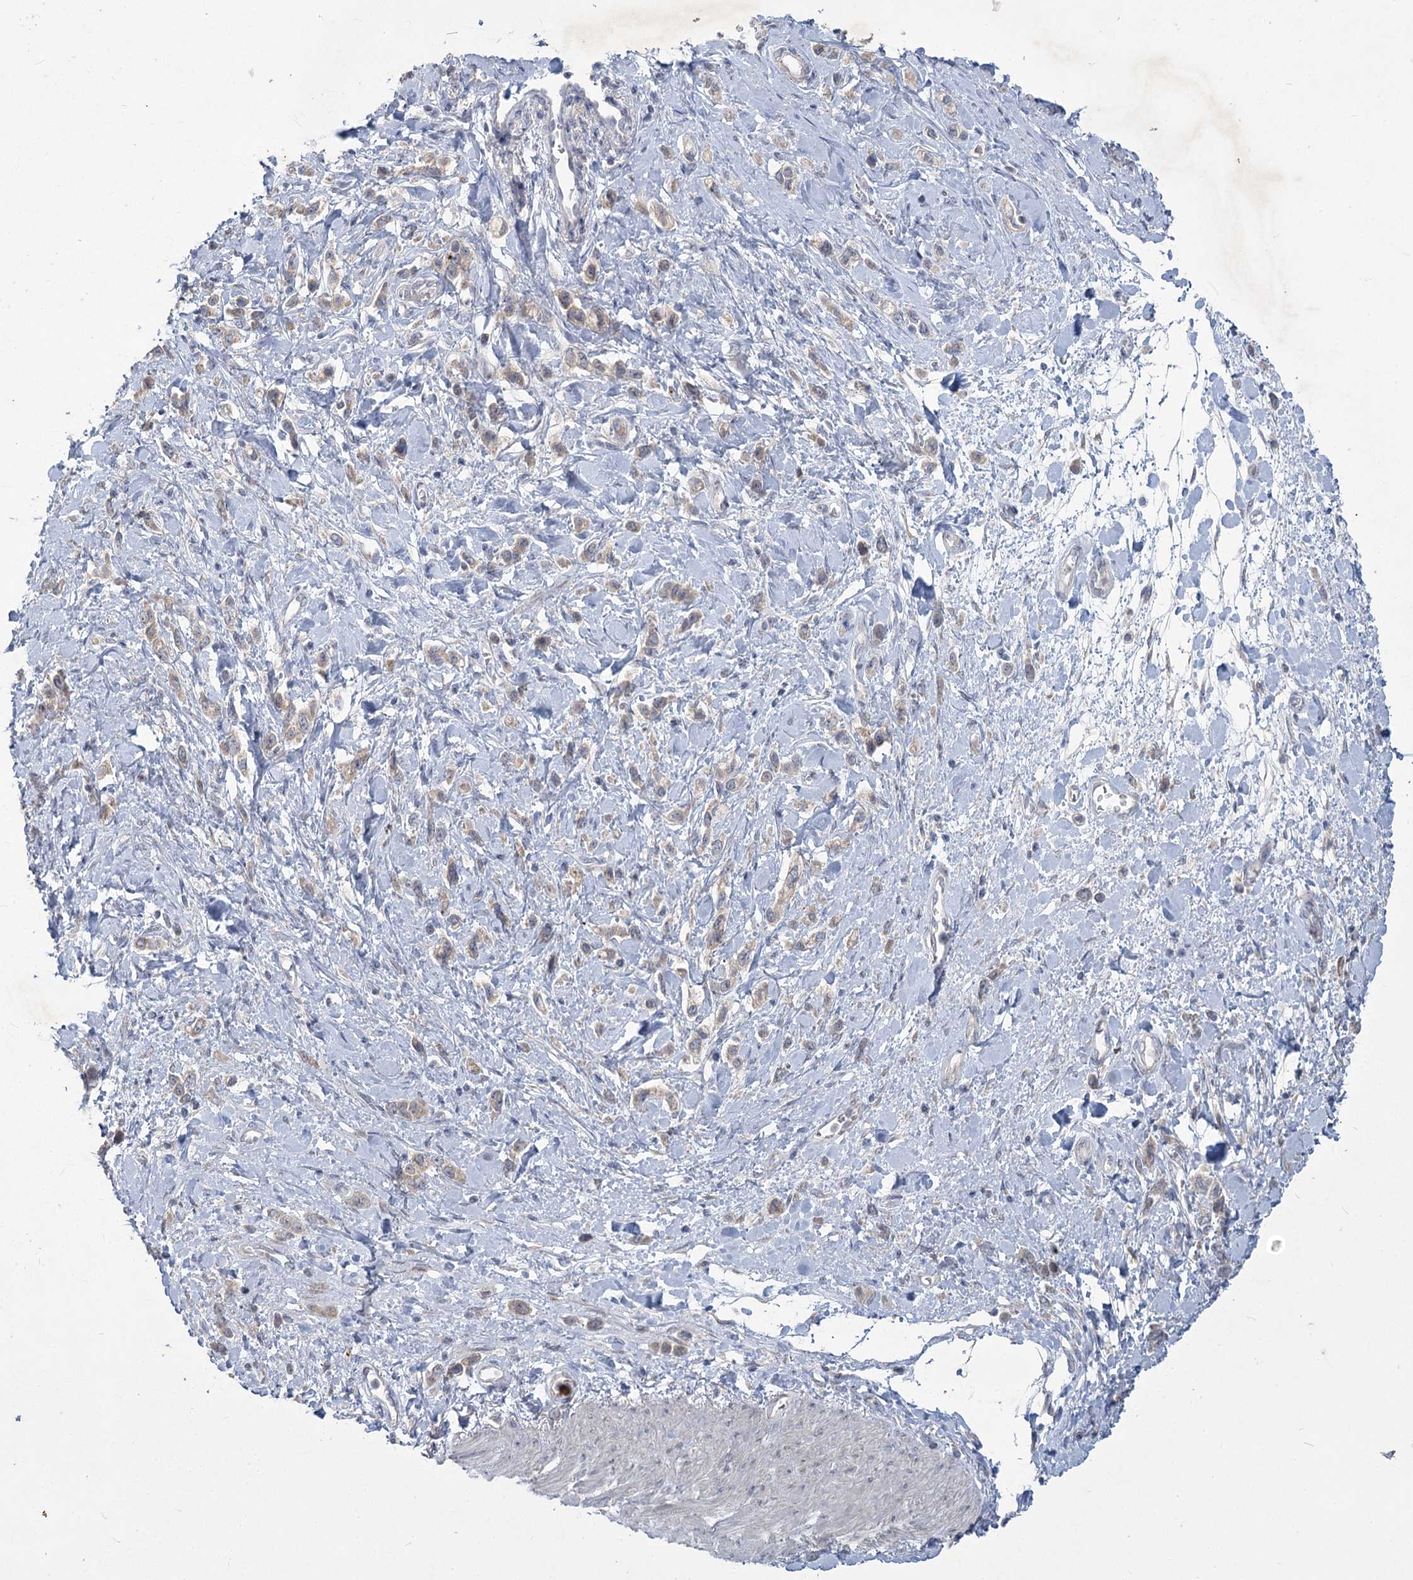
{"staining": {"intensity": "weak", "quantity": "<25%", "location": "cytoplasmic/membranous"}, "tissue": "stomach cancer", "cell_type": "Tumor cells", "image_type": "cancer", "snomed": [{"axis": "morphology", "description": "Normal tissue, NOS"}, {"axis": "morphology", "description": "Adenocarcinoma, NOS"}, {"axis": "topography", "description": "Stomach, upper"}, {"axis": "topography", "description": "Stomach"}], "caption": "High power microscopy photomicrograph of an IHC photomicrograph of stomach cancer, revealing no significant expression in tumor cells. Brightfield microscopy of immunohistochemistry stained with DAB (3,3'-diaminobenzidine) (brown) and hematoxylin (blue), captured at high magnification.", "gene": "PLA2G12A", "patient": {"sex": "female", "age": 65}}